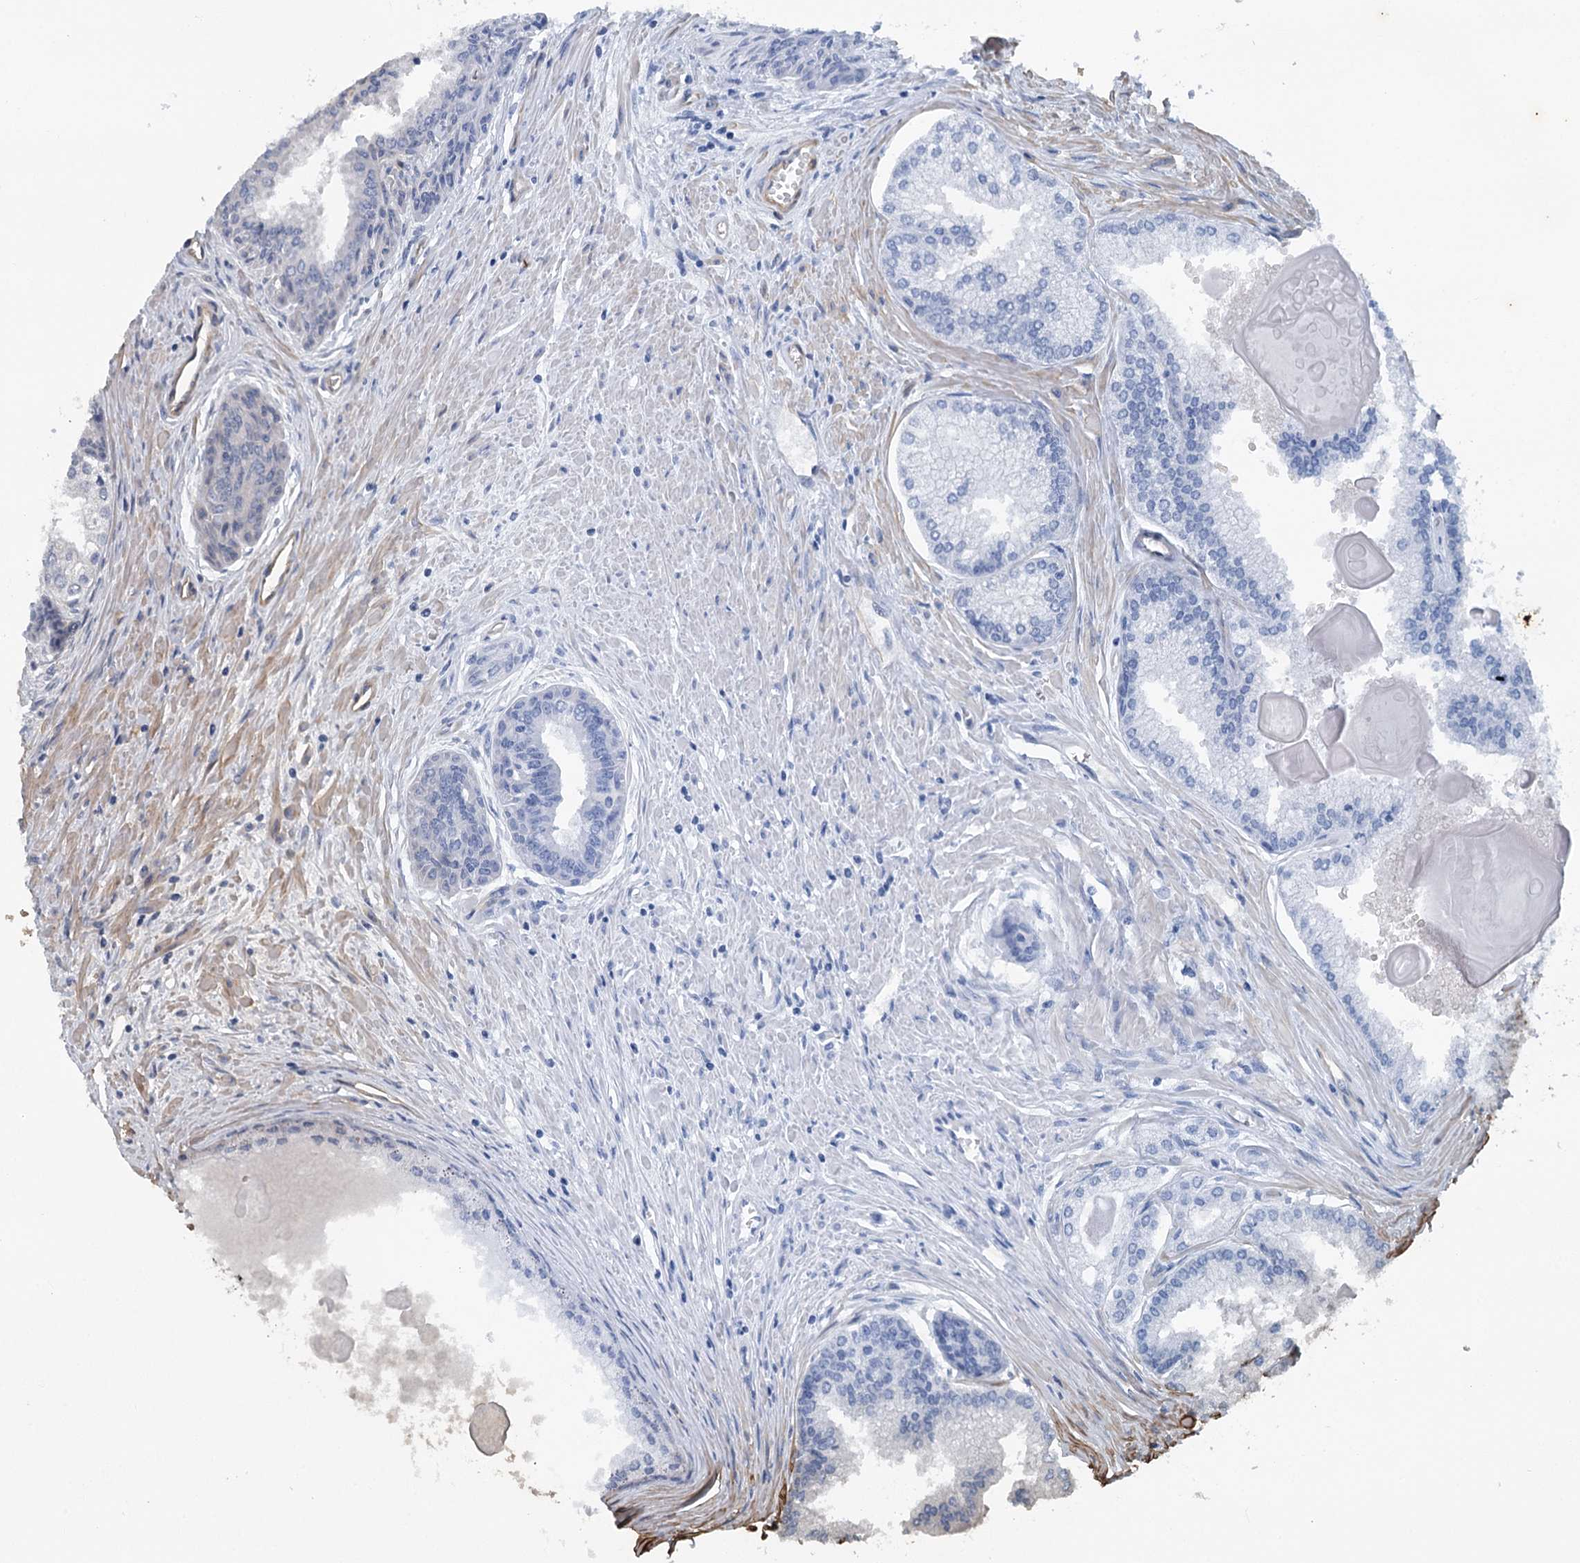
{"staining": {"intensity": "negative", "quantity": "none", "location": "none"}, "tissue": "prostate cancer", "cell_type": "Tumor cells", "image_type": "cancer", "snomed": [{"axis": "morphology", "description": "Adenocarcinoma, High grade"}, {"axis": "topography", "description": "Prostate"}], "caption": "Immunohistochemistry image of neoplastic tissue: human prostate cancer (adenocarcinoma (high-grade)) stained with DAB reveals no significant protein positivity in tumor cells. (DAB (3,3'-diaminobenzidine) immunohistochemistry (IHC) visualized using brightfield microscopy, high magnification).", "gene": "IQSEC1", "patient": {"sex": "male", "age": 68}}